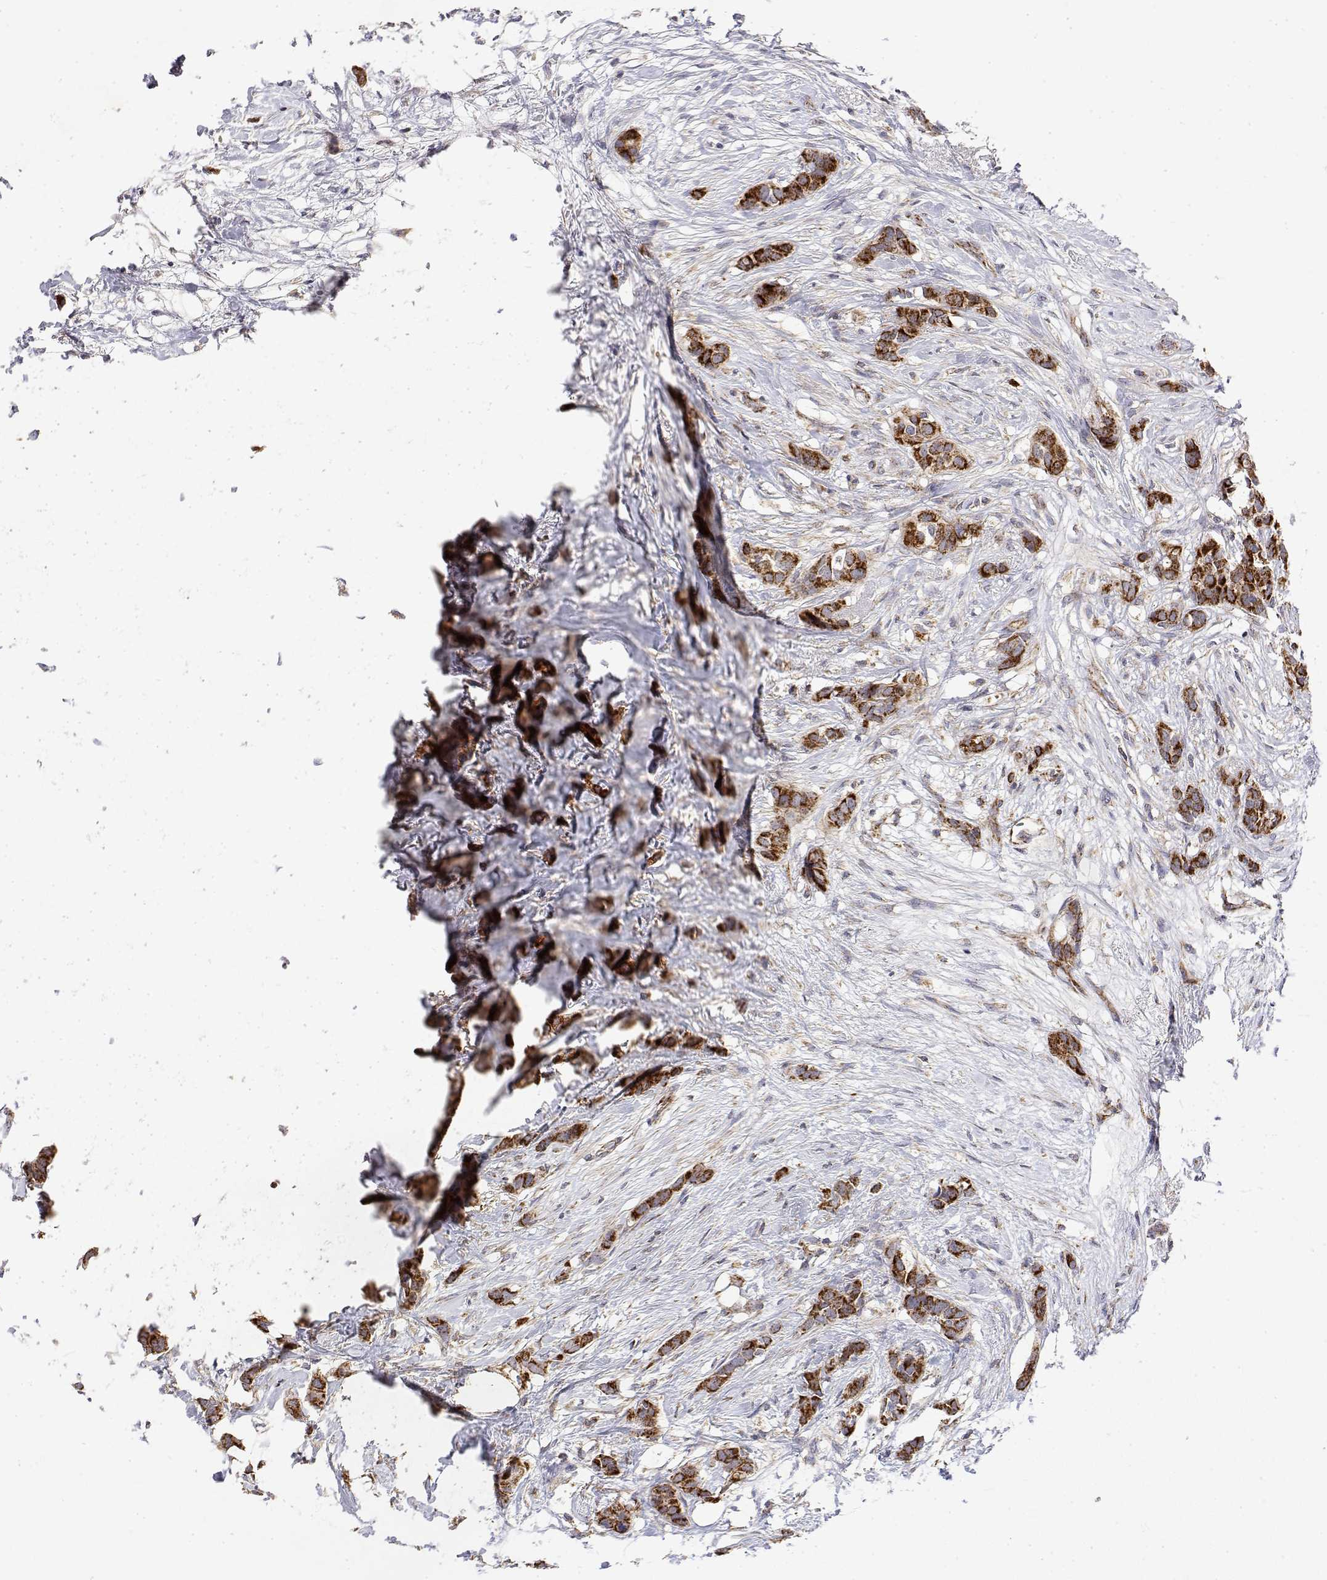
{"staining": {"intensity": "strong", "quantity": ">75%", "location": "cytoplasmic/membranous"}, "tissue": "breast cancer", "cell_type": "Tumor cells", "image_type": "cancer", "snomed": [{"axis": "morphology", "description": "Duct carcinoma"}, {"axis": "topography", "description": "Breast"}], "caption": "Breast cancer stained with DAB (3,3'-diaminobenzidine) IHC displays high levels of strong cytoplasmic/membranous expression in approximately >75% of tumor cells. (IHC, brightfield microscopy, high magnification).", "gene": "GADD45GIP1", "patient": {"sex": "female", "age": 62}}